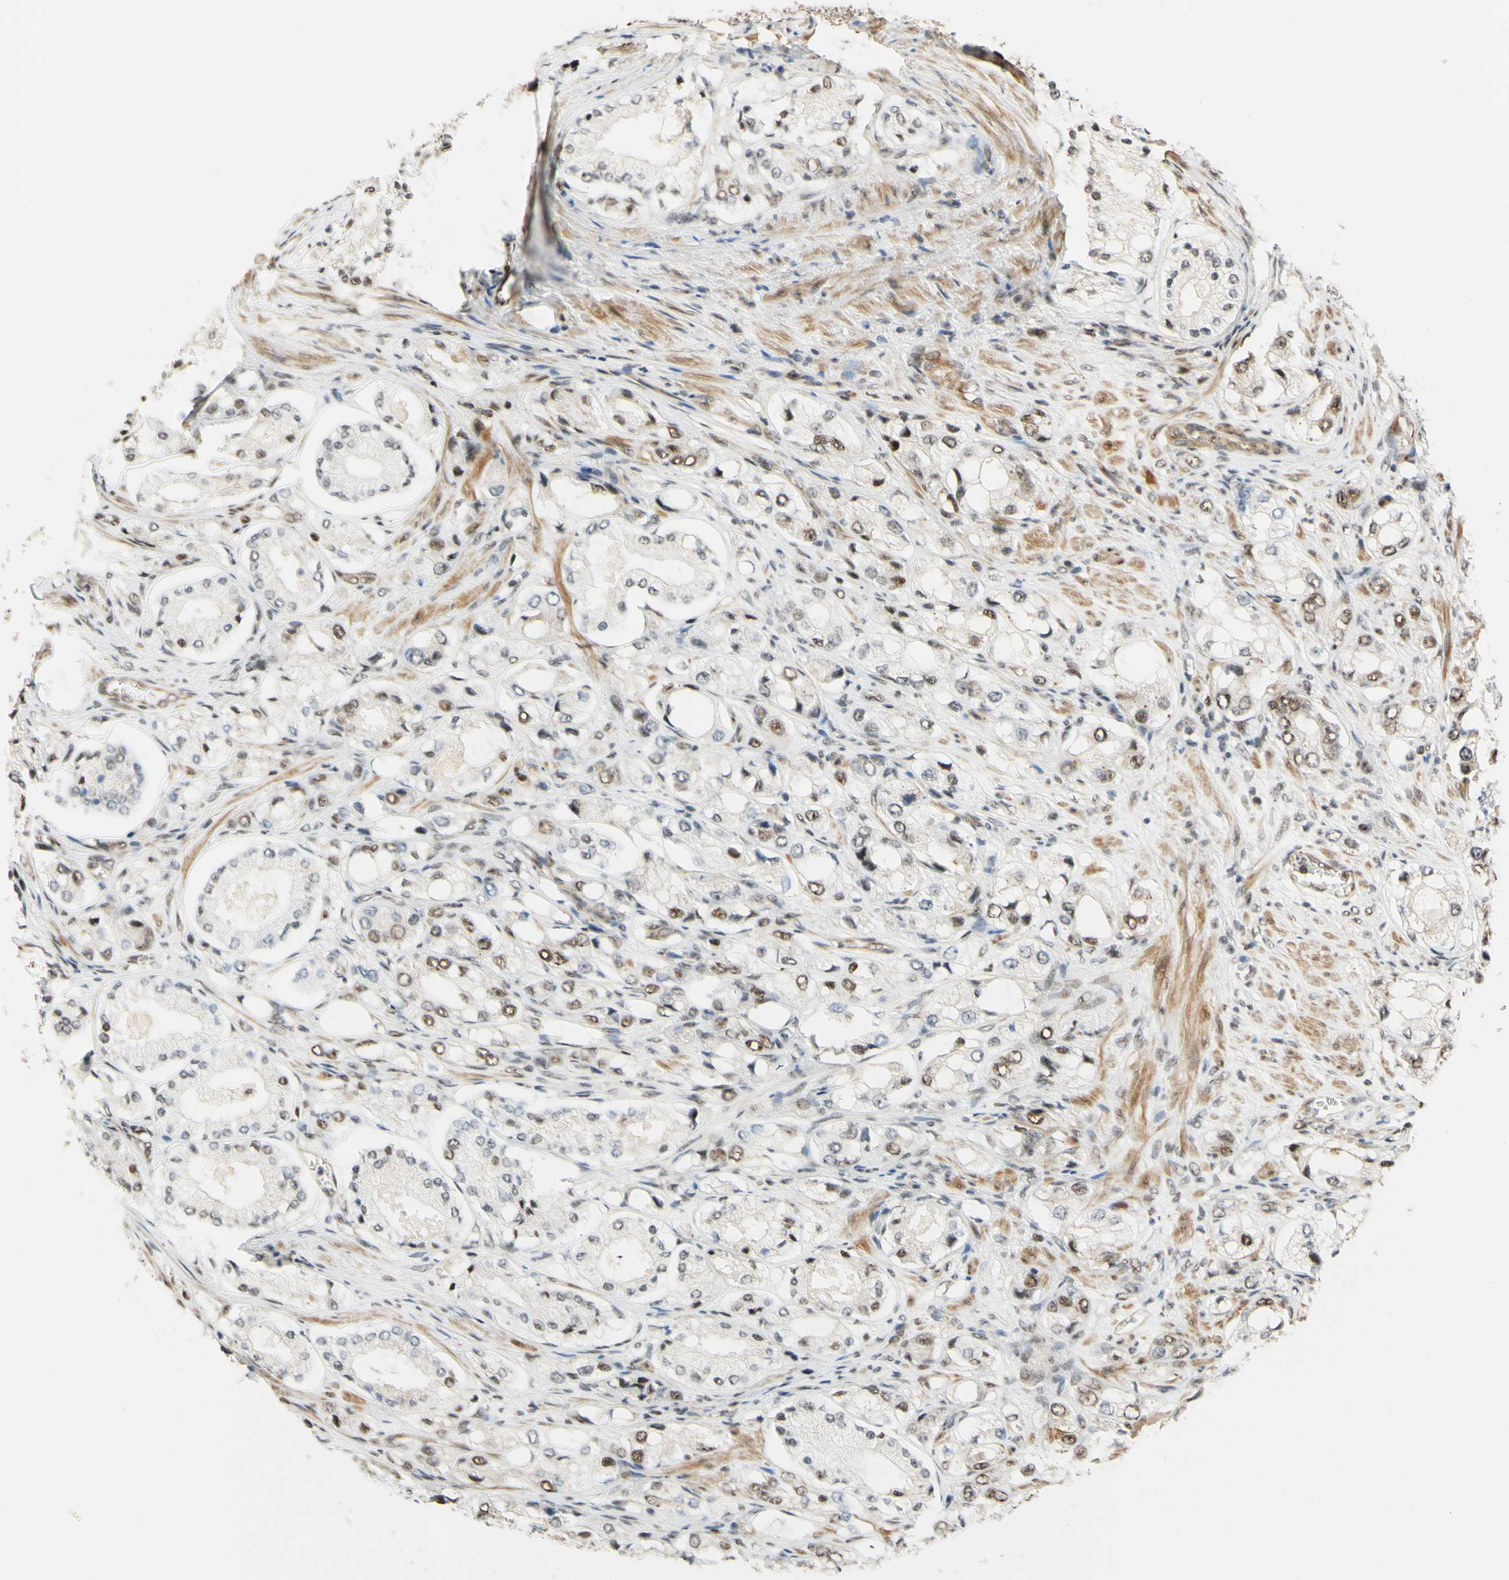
{"staining": {"intensity": "moderate", "quantity": "25%-75%", "location": "nuclear"}, "tissue": "prostate cancer", "cell_type": "Tumor cells", "image_type": "cancer", "snomed": [{"axis": "morphology", "description": "Adenocarcinoma, High grade"}, {"axis": "topography", "description": "Prostate"}], "caption": "A high-resolution micrograph shows immunohistochemistry (IHC) staining of adenocarcinoma (high-grade) (prostate), which exhibits moderate nuclear expression in approximately 25%-75% of tumor cells.", "gene": "SAP18", "patient": {"sex": "male", "age": 65}}